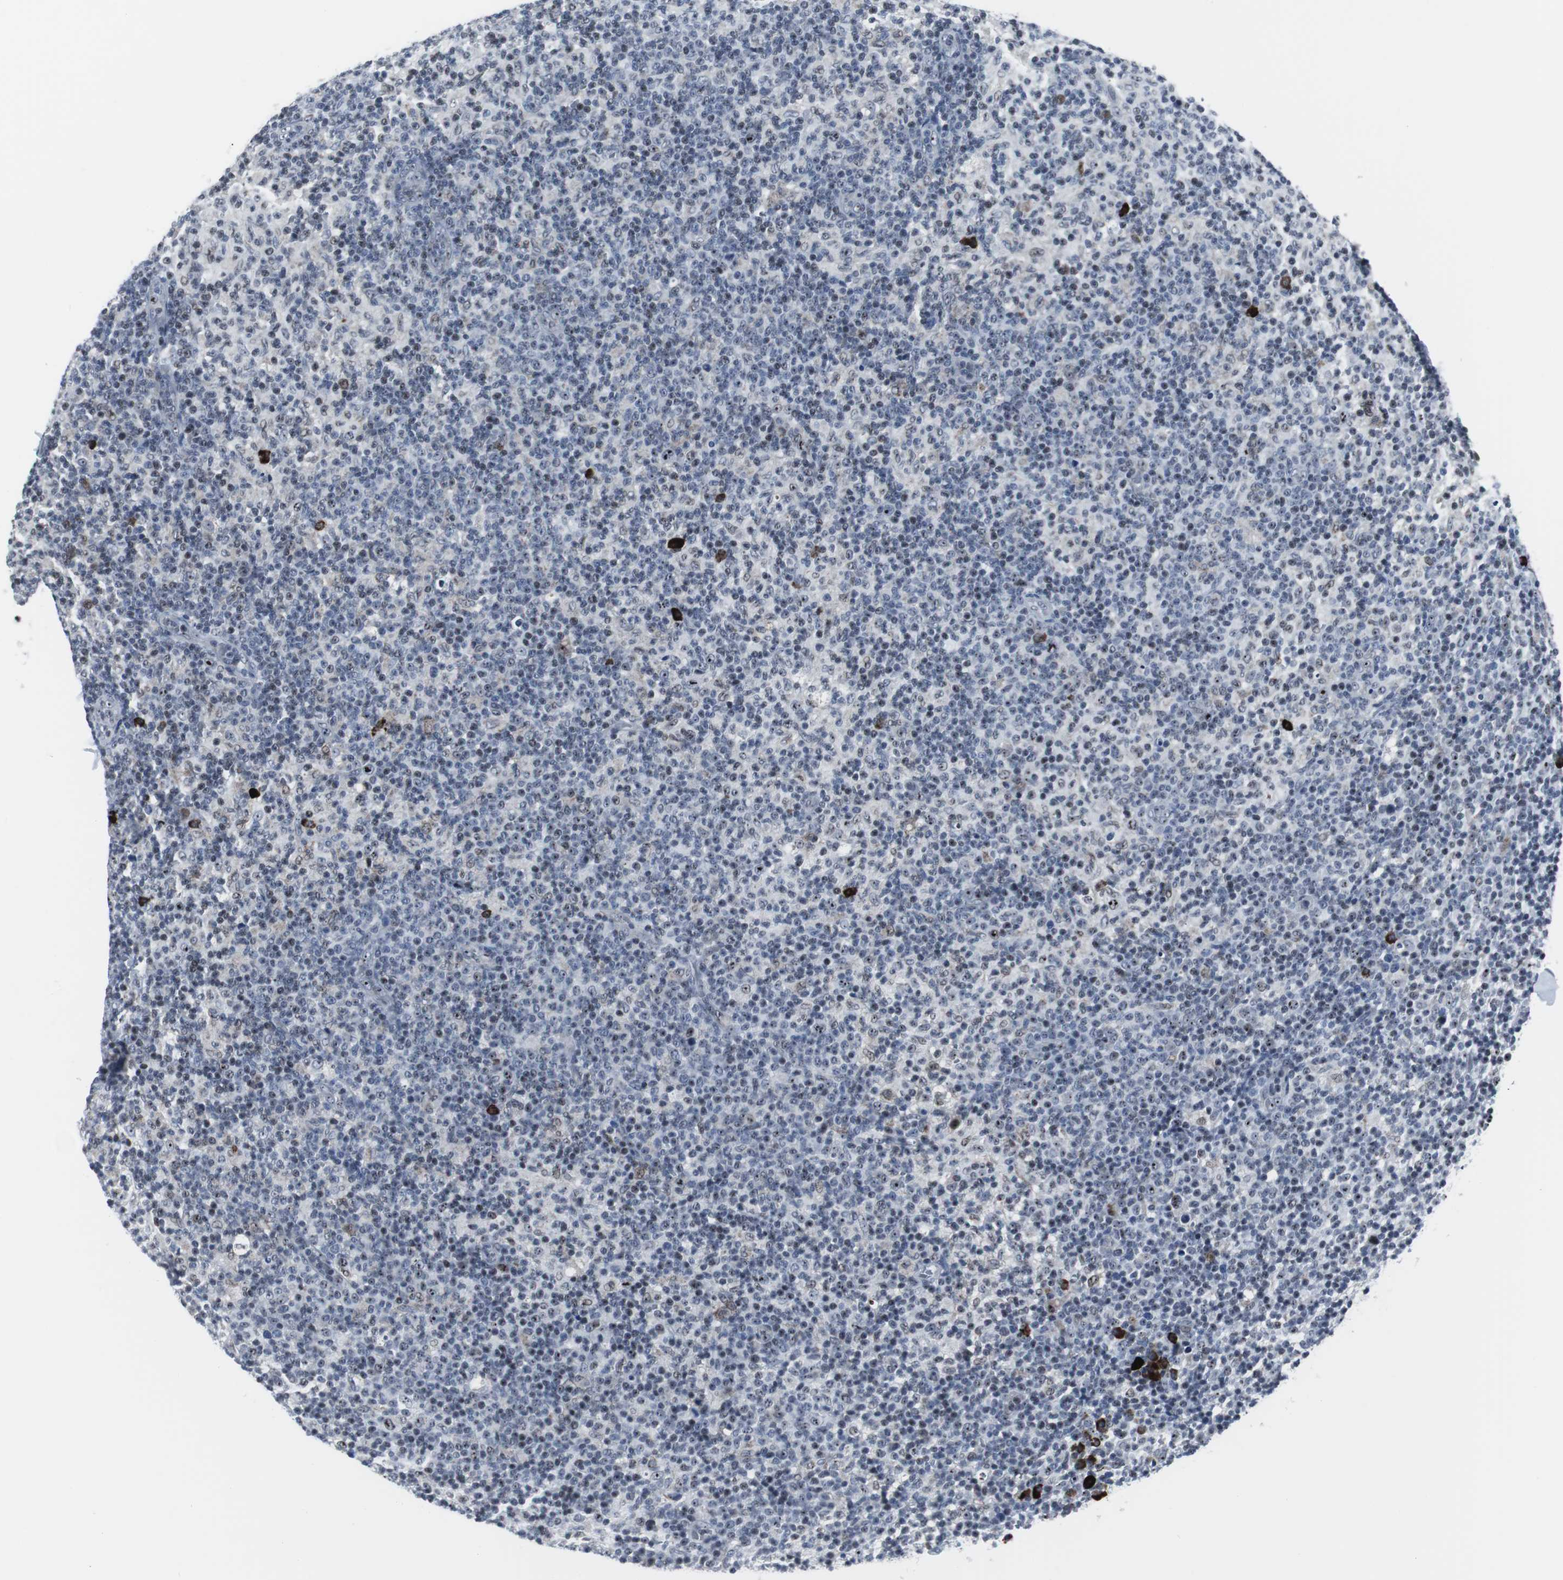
{"staining": {"intensity": "moderate", "quantity": ">75%", "location": "nuclear"}, "tissue": "lymph node", "cell_type": "Germinal center cells", "image_type": "normal", "snomed": [{"axis": "morphology", "description": "Normal tissue, NOS"}, {"axis": "morphology", "description": "Inflammation, NOS"}, {"axis": "topography", "description": "Lymph node"}], "caption": "The photomicrograph reveals immunohistochemical staining of benign lymph node. There is moderate nuclear staining is appreciated in about >75% of germinal center cells. Immunohistochemistry (ihc) stains the protein in brown and the nuclei are stained blue.", "gene": "DOK1", "patient": {"sex": "male", "age": 55}}